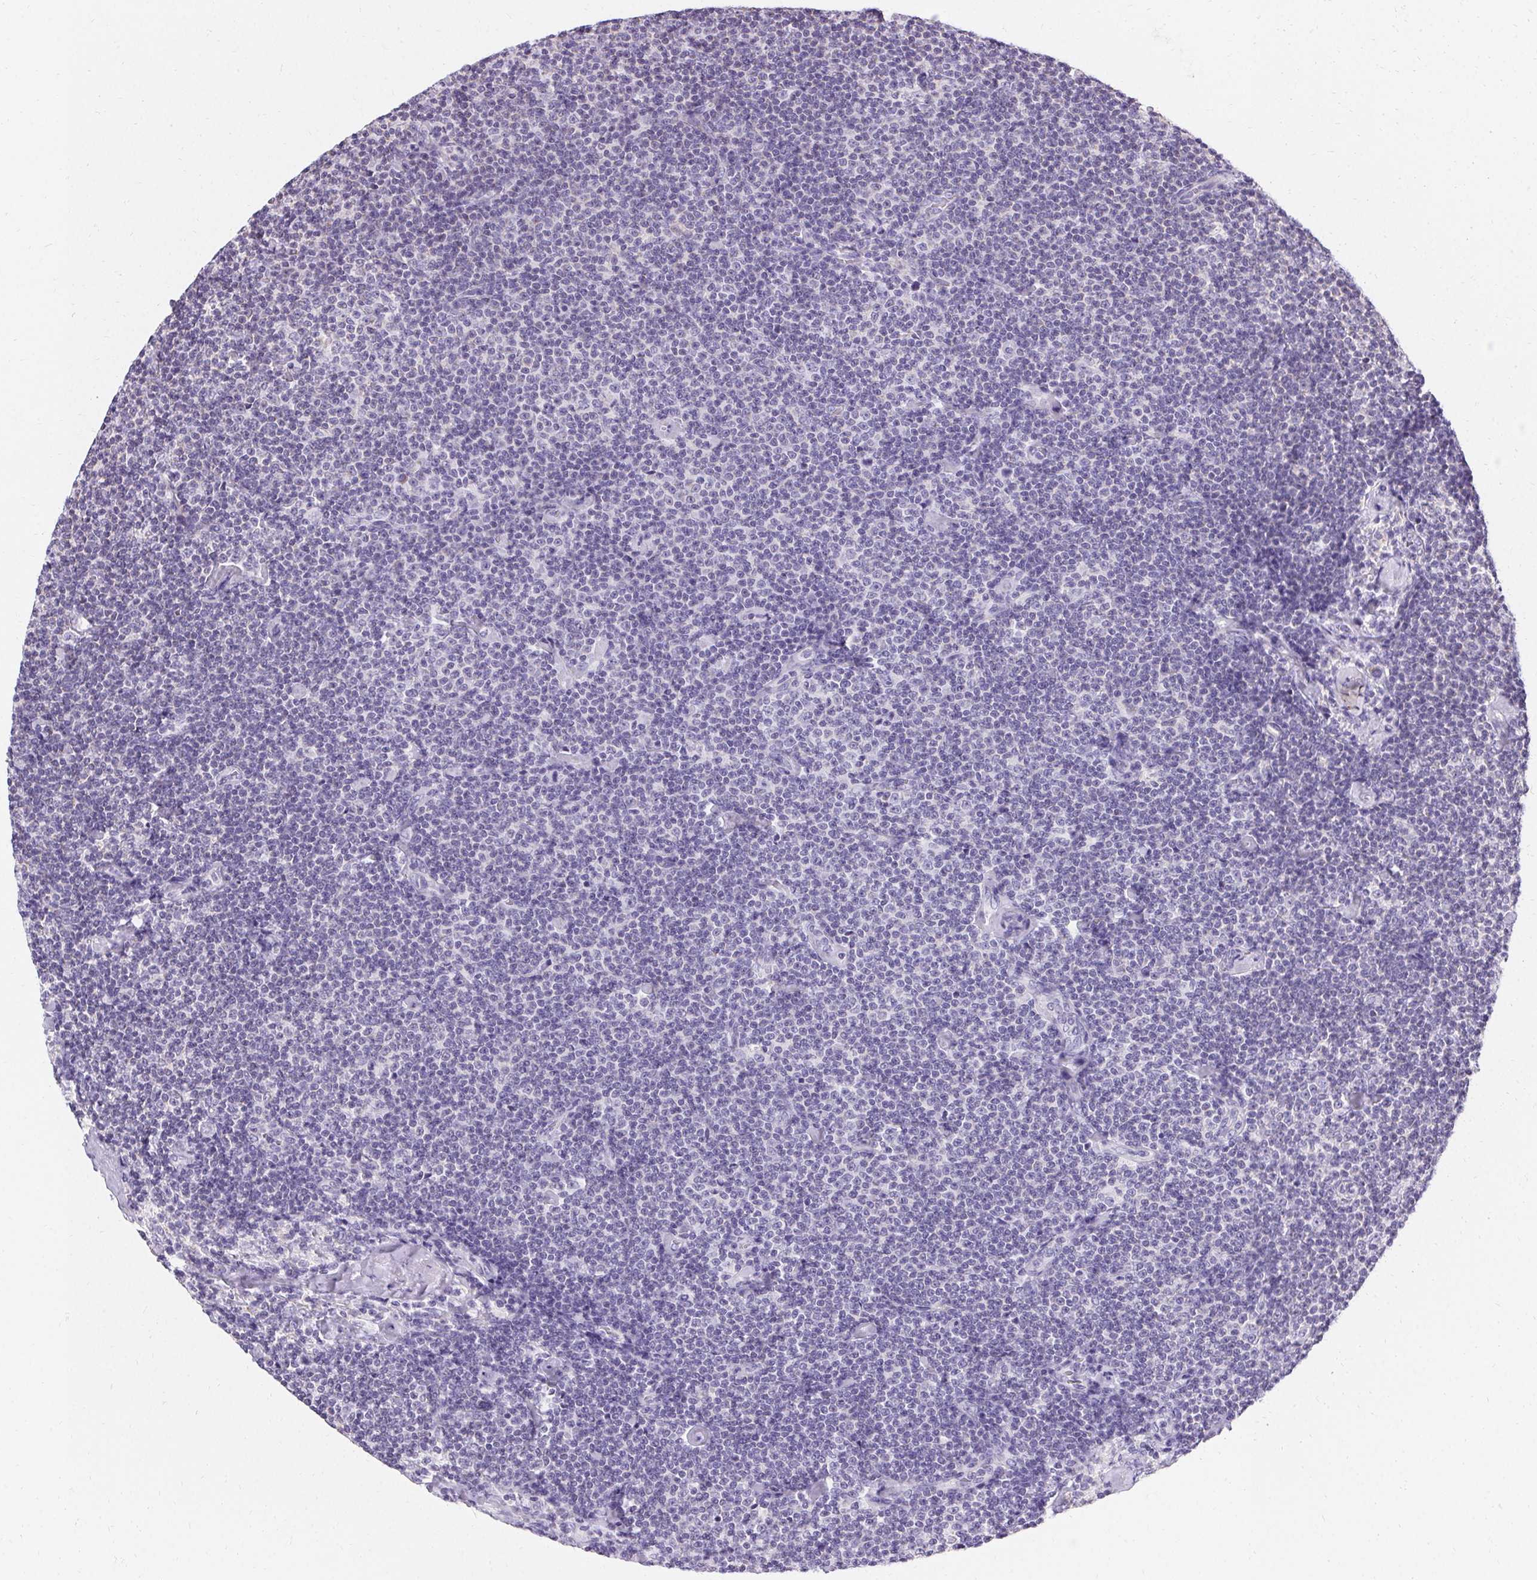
{"staining": {"intensity": "negative", "quantity": "none", "location": "none"}, "tissue": "lymphoma", "cell_type": "Tumor cells", "image_type": "cancer", "snomed": [{"axis": "morphology", "description": "Malignant lymphoma, non-Hodgkin's type, Low grade"}, {"axis": "topography", "description": "Lymph node"}], "caption": "Immunohistochemical staining of human low-grade malignant lymphoma, non-Hodgkin's type displays no significant positivity in tumor cells.", "gene": "ASGR2", "patient": {"sex": "male", "age": 81}}